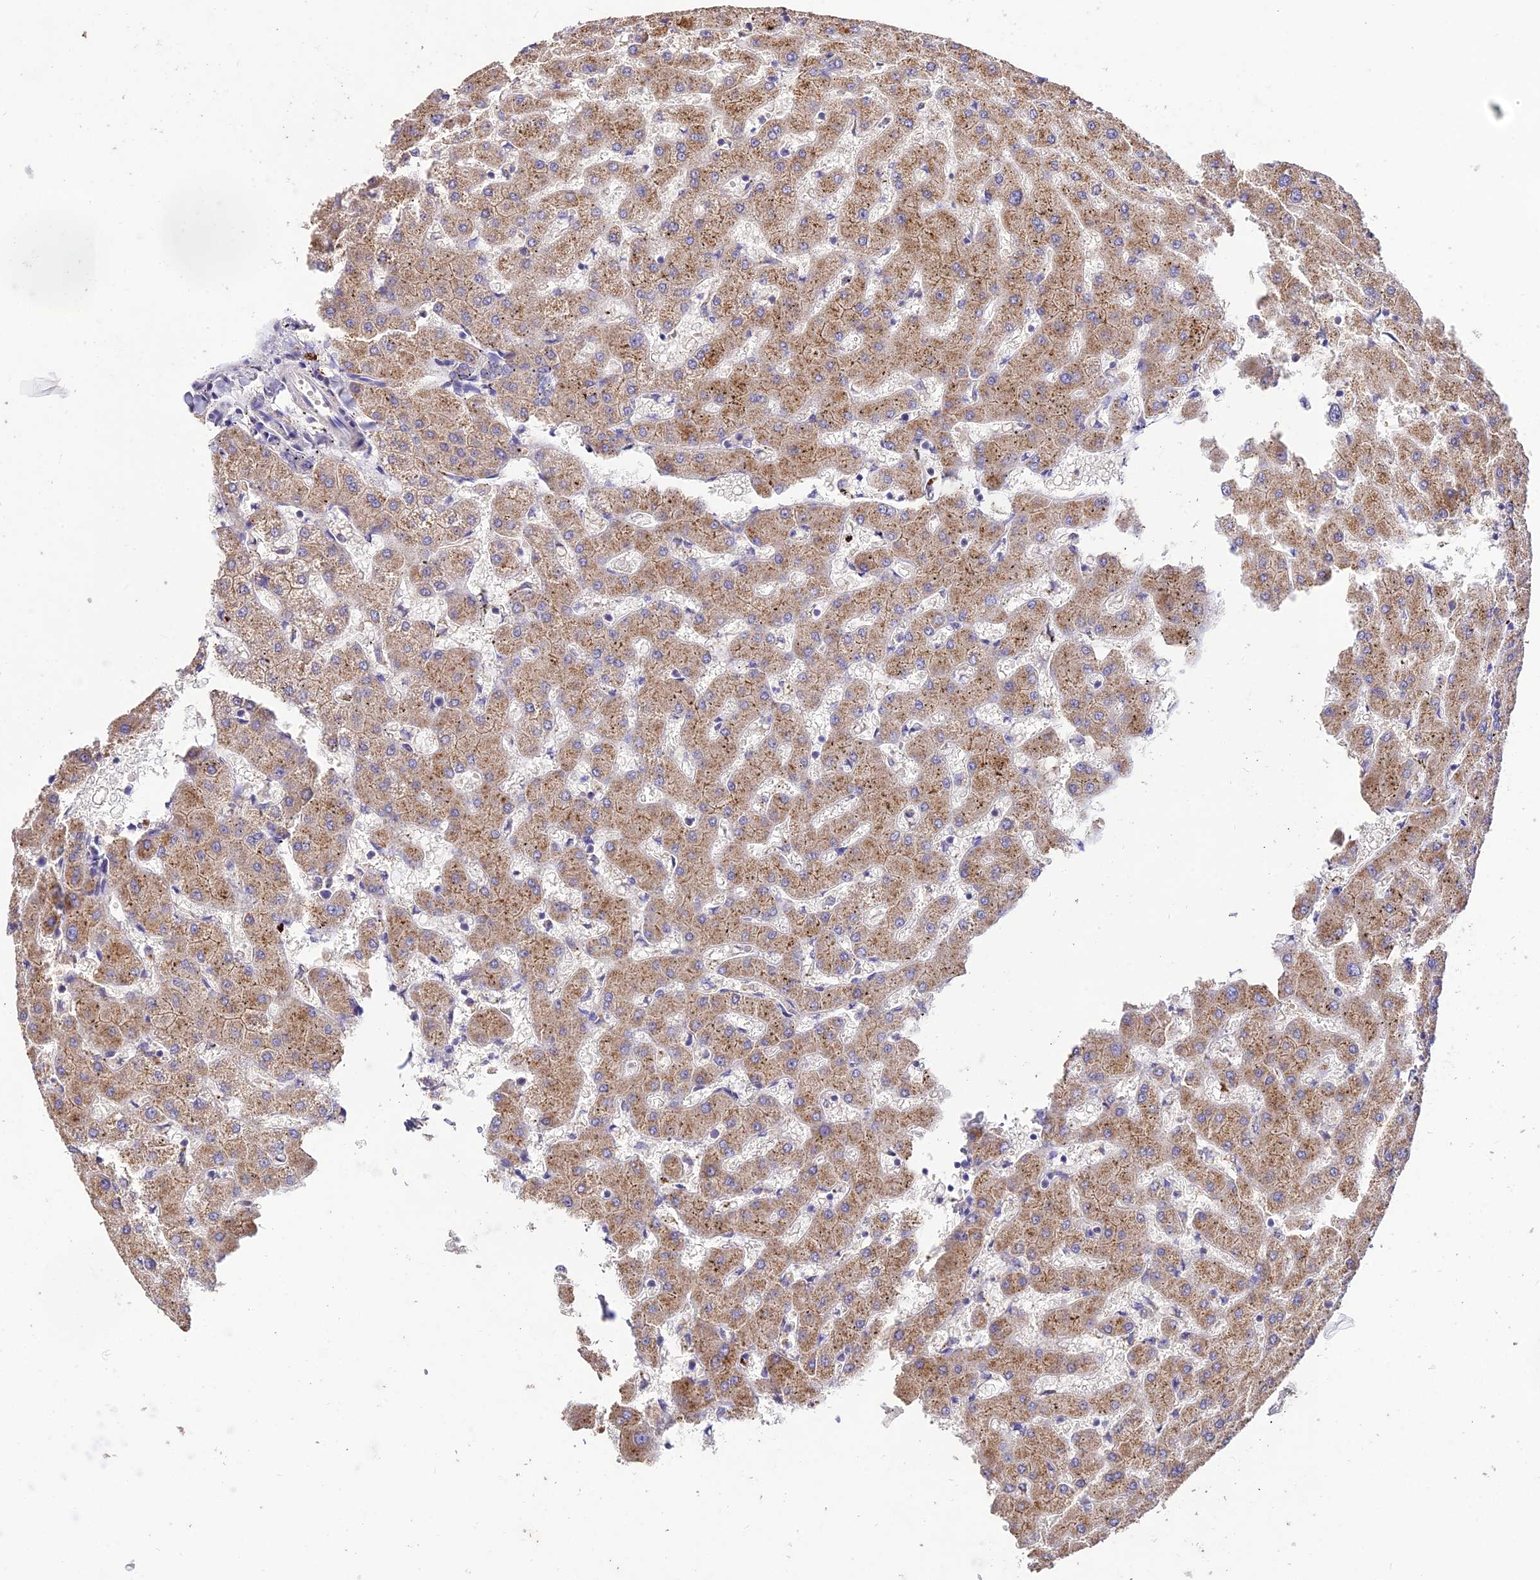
{"staining": {"intensity": "weak", "quantity": "<25%", "location": "cytoplasmic/membranous"}, "tissue": "liver", "cell_type": "Cholangiocytes", "image_type": "normal", "snomed": [{"axis": "morphology", "description": "Normal tissue, NOS"}, {"axis": "topography", "description": "Liver"}], "caption": "DAB immunohistochemical staining of normal liver reveals no significant positivity in cholangiocytes.", "gene": "SDHD", "patient": {"sex": "female", "age": 63}}